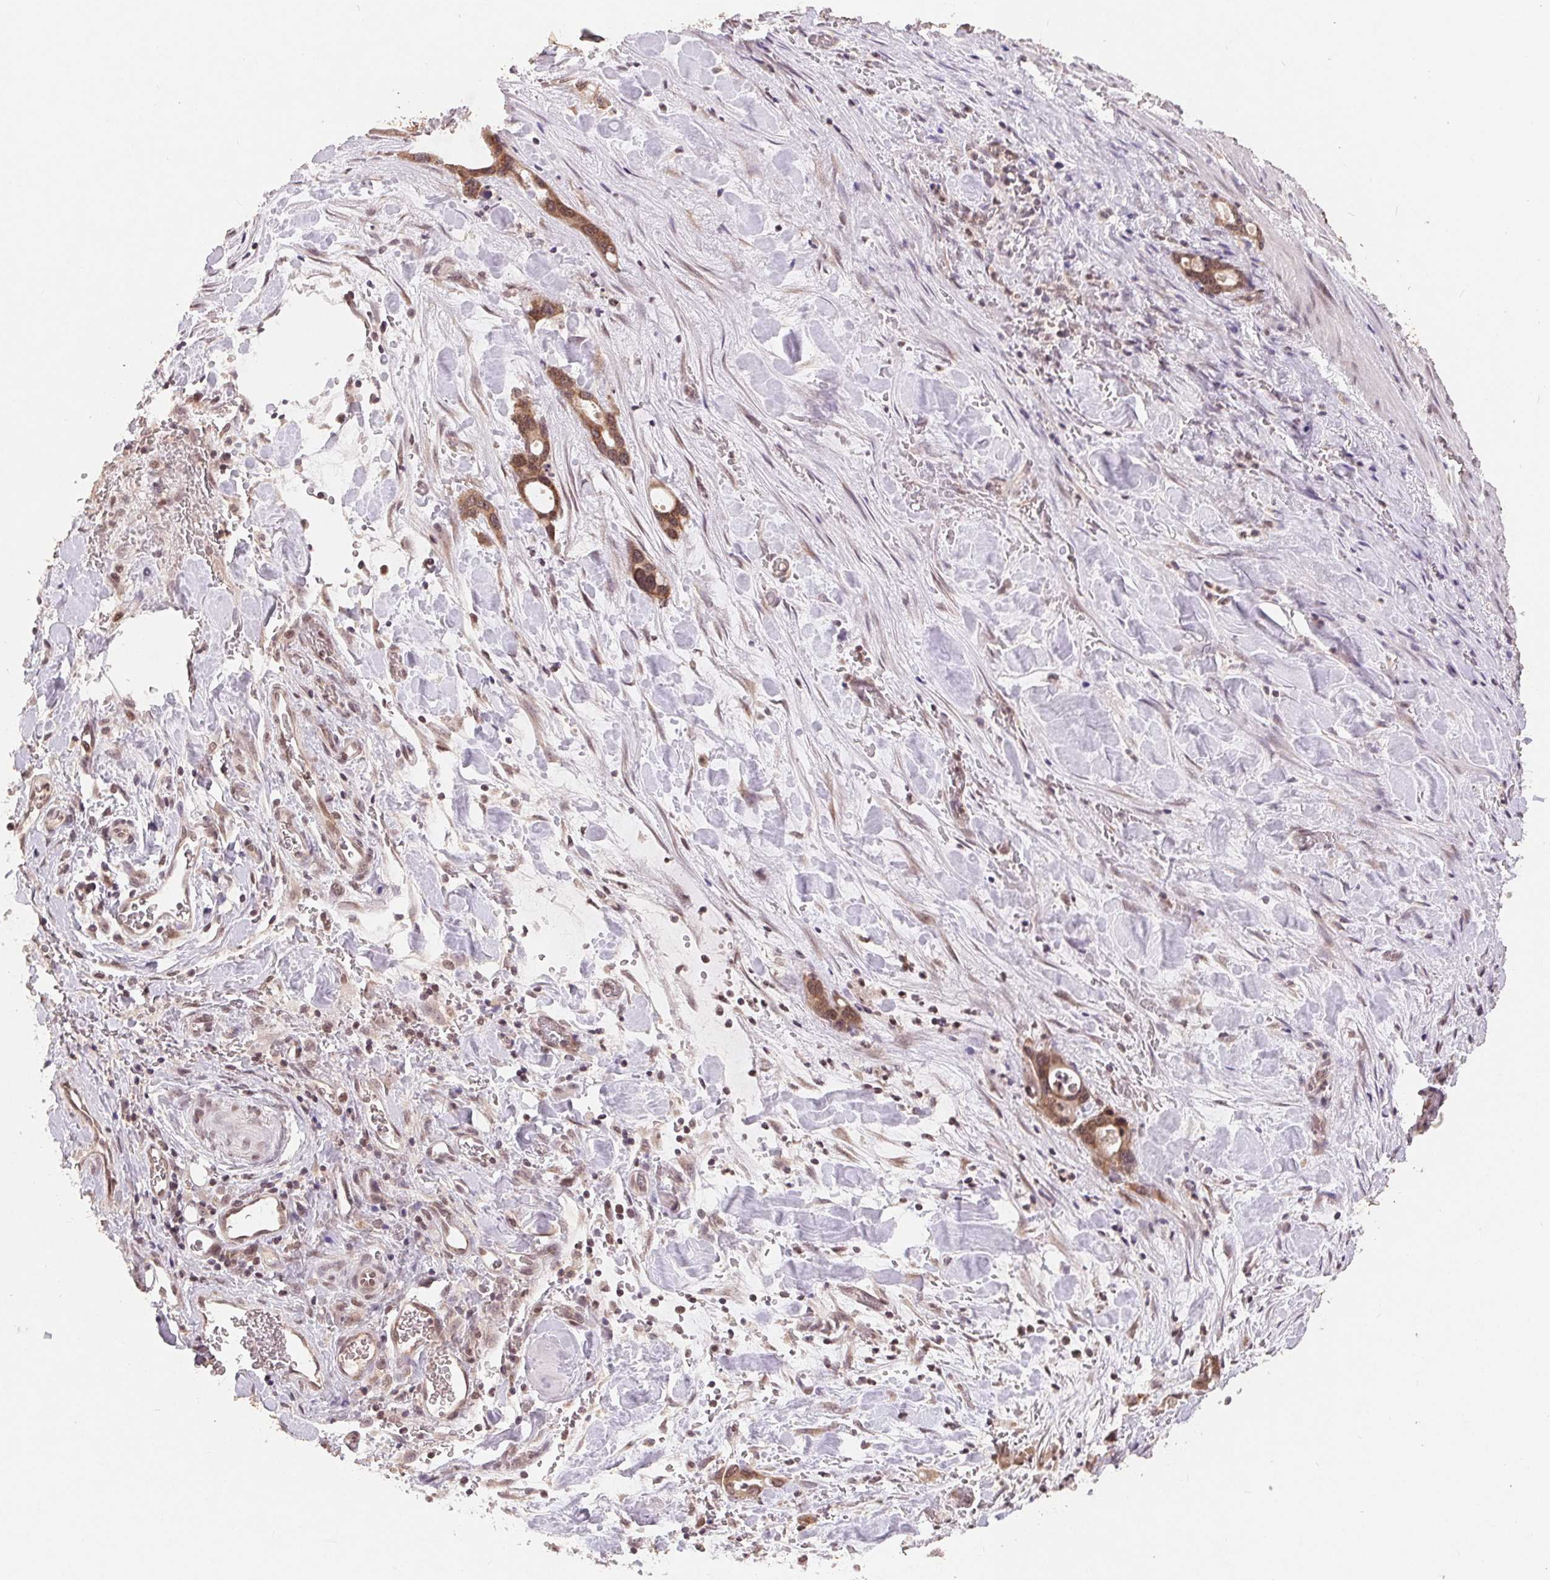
{"staining": {"intensity": "moderate", "quantity": ">75%", "location": "cytoplasmic/membranous,nuclear"}, "tissue": "stomach cancer", "cell_type": "Tumor cells", "image_type": "cancer", "snomed": [{"axis": "morphology", "description": "Normal tissue, NOS"}, {"axis": "morphology", "description": "Adenocarcinoma, NOS"}, {"axis": "topography", "description": "Esophagus"}, {"axis": "topography", "description": "Stomach, upper"}], "caption": "A medium amount of moderate cytoplasmic/membranous and nuclear staining is appreciated in about >75% of tumor cells in adenocarcinoma (stomach) tissue.", "gene": "HMGN3", "patient": {"sex": "male", "age": 74}}